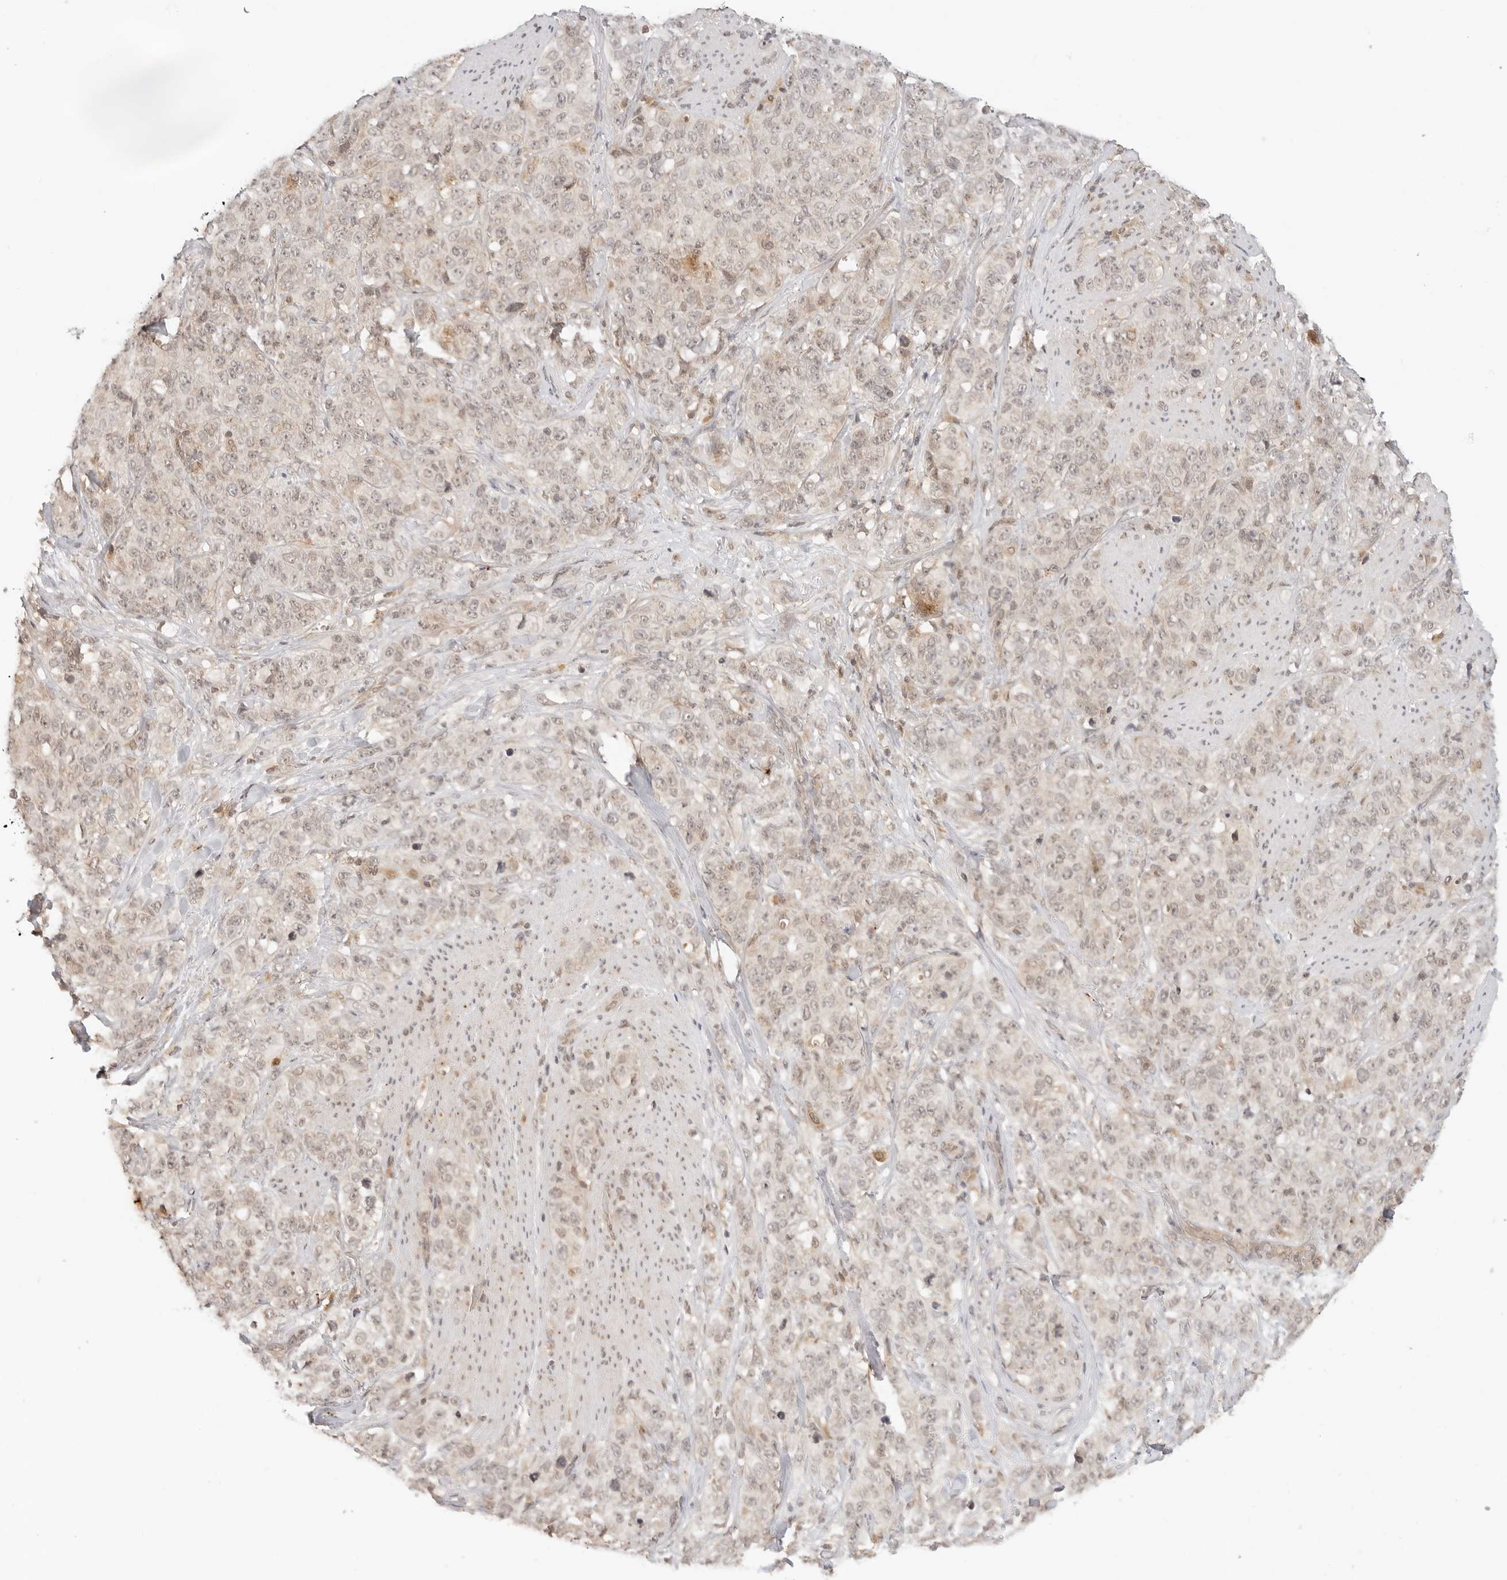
{"staining": {"intensity": "negative", "quantity": "none", "location": "none"}, "tissue": "stomach cancer", "cell_type": "Tumor cells", "image_type": "cancer", "snomed": [{"axis": "morphology", "description": "Adenocarcinoma, NOS"}, {"axis": "topography", "description": "Stomach"}], "caption": "Immunohistochemistry (IHC) micrograph of neoplastic tissue: human adenocarcinoma (stomach) stained with DAB shows no significant protein staining in tumor cells.", "gene": "GPR34", "patient": {"sex": "male", "age": 48}}